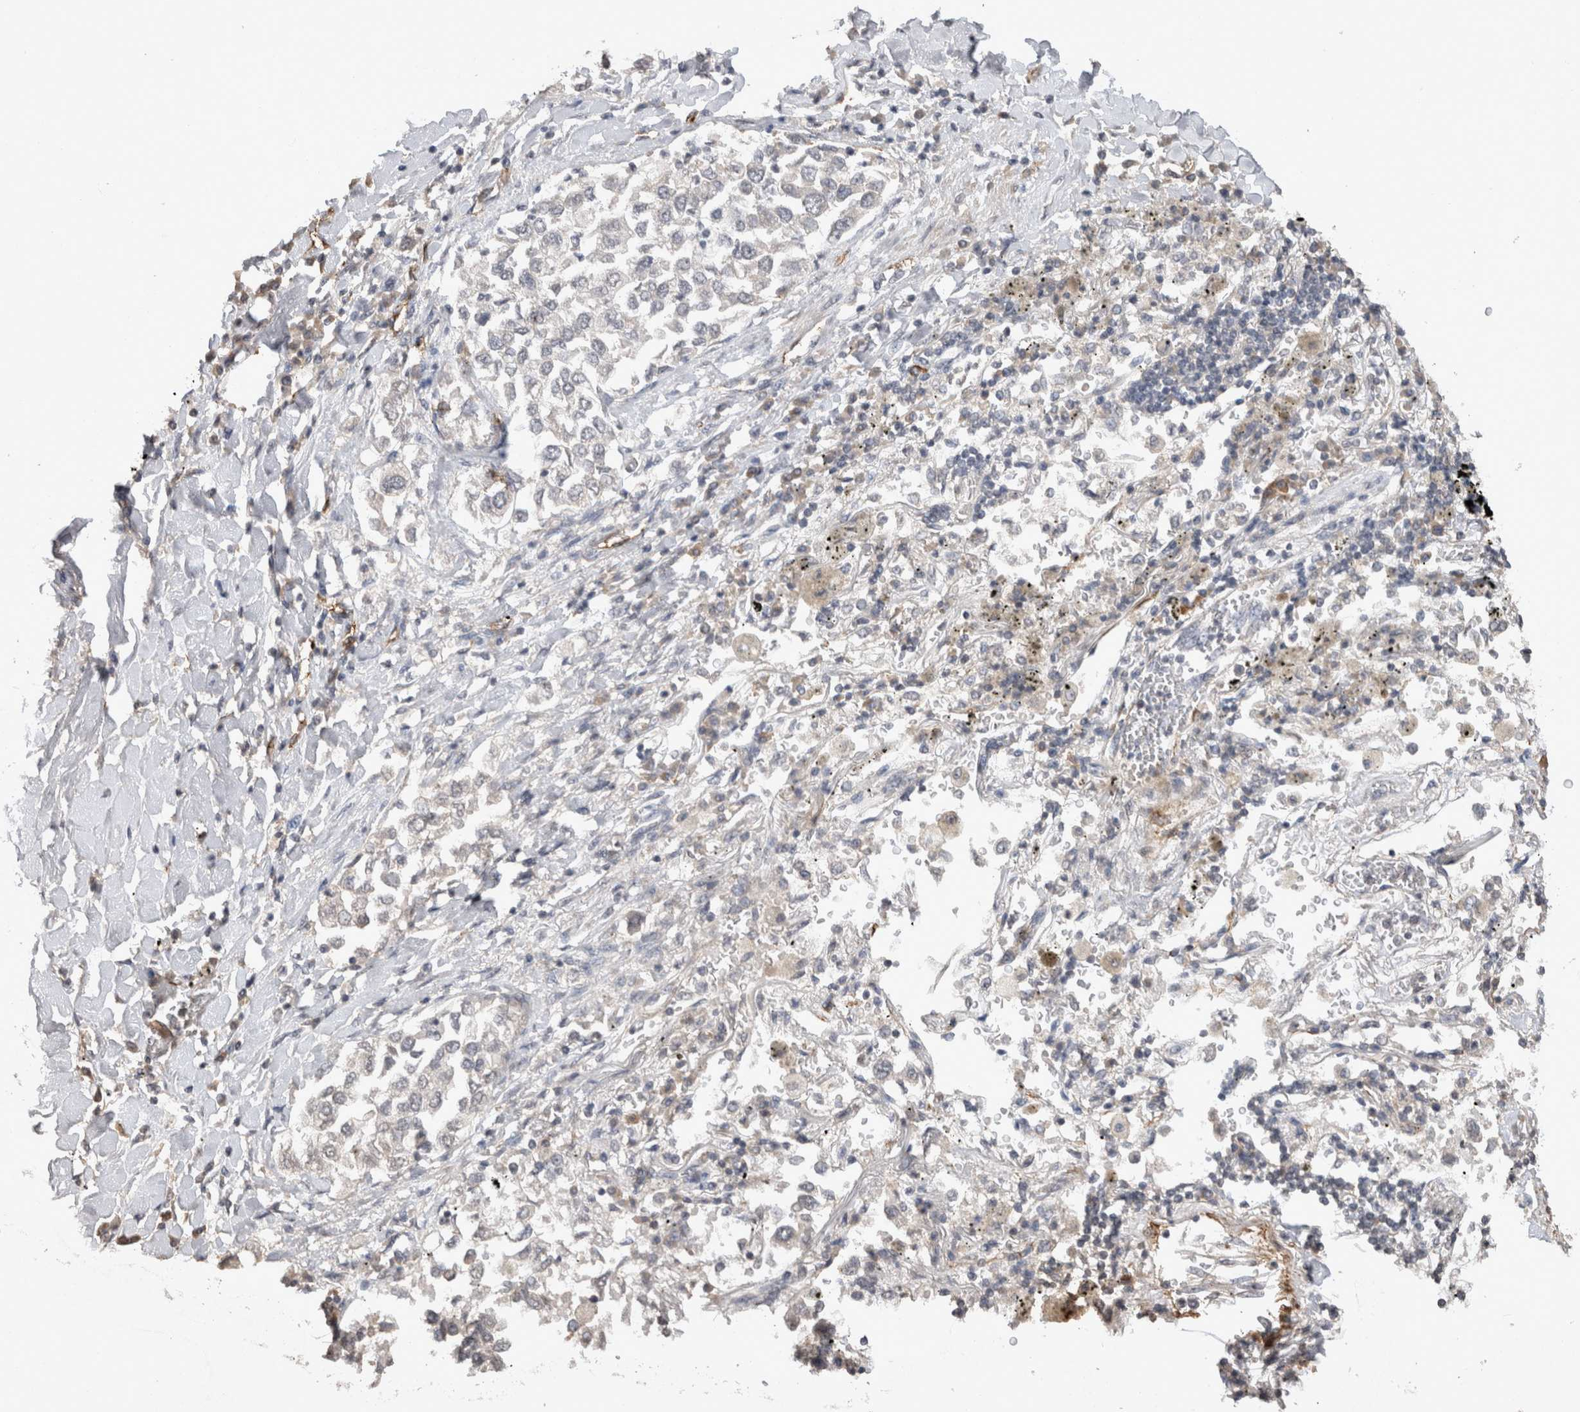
{"staining": {"intensity": "negative", "quantity": "none", "location": "none"}, "tissue": "lung cancer", "cell_type": "Tumor cells", "image_type": "cancer", "snomed": [{"axis": "morphology", "description": "Inflammation, NOS"}, {"axis": "morphology", "description": "Adenocarcinoma, NOS"}, {"axis": "topography", "description": "Lung"}], "caption": "Immunohistochemistry (IHC) histopathology image of human lung cancer stained for a protein (brown), which exhibits no expression in tumor cells. (Stains: DAB immunohistochemistry with hematoxylin counter stain, Microscopy: brightfield microscopy at high magnification).", "gene": "CDH13", "patient": {"sex": "male", "age": 63}}